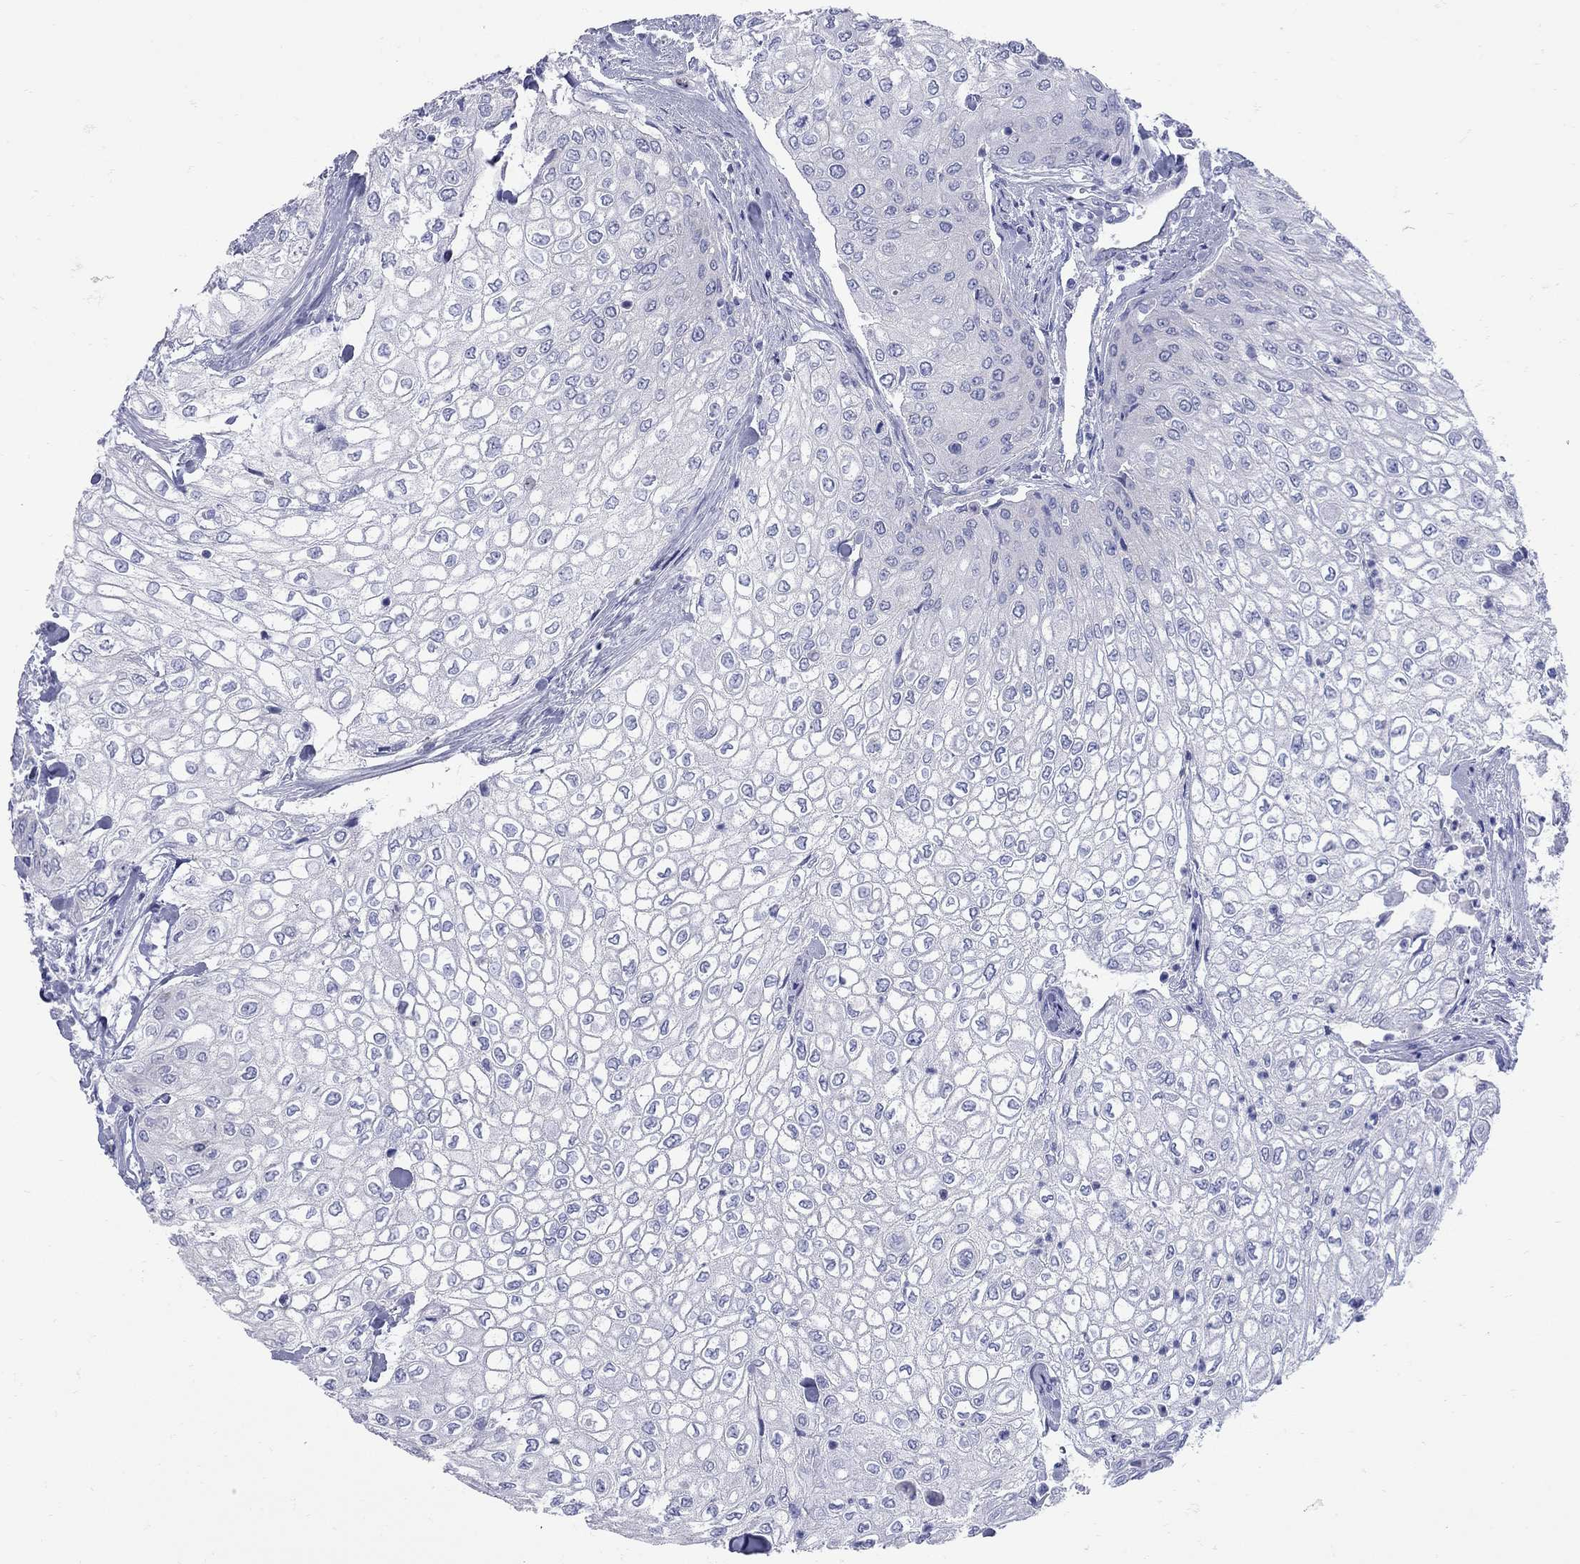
{"staining": {"intensity": "negative", "quantity": "none", "location": "none"}, "tissue": "urothelial cancer", "cell_type": "Tumor cells", "image_type": "cancer", "snomed": [{"axis": "morphology", "description": "Urothelial carcinoma, High grade"}, {"axis": "topography", "description": "Urinary bladder"}], "caption": "A high-resolution image shows immunohistochemistry (IHC) staining of urothelial carcinoma (high-grade), which reveals no significant expression in tumor cells. The staining was performed using DAB (3,3'-diaminobenzidine) to visualize the protein expression in brown, while the nuclei were stained in blue with hematoxylin (Magnification: 20x).", "gene": "PDZD3", "patient": {"sex": "male", "age": 62}}